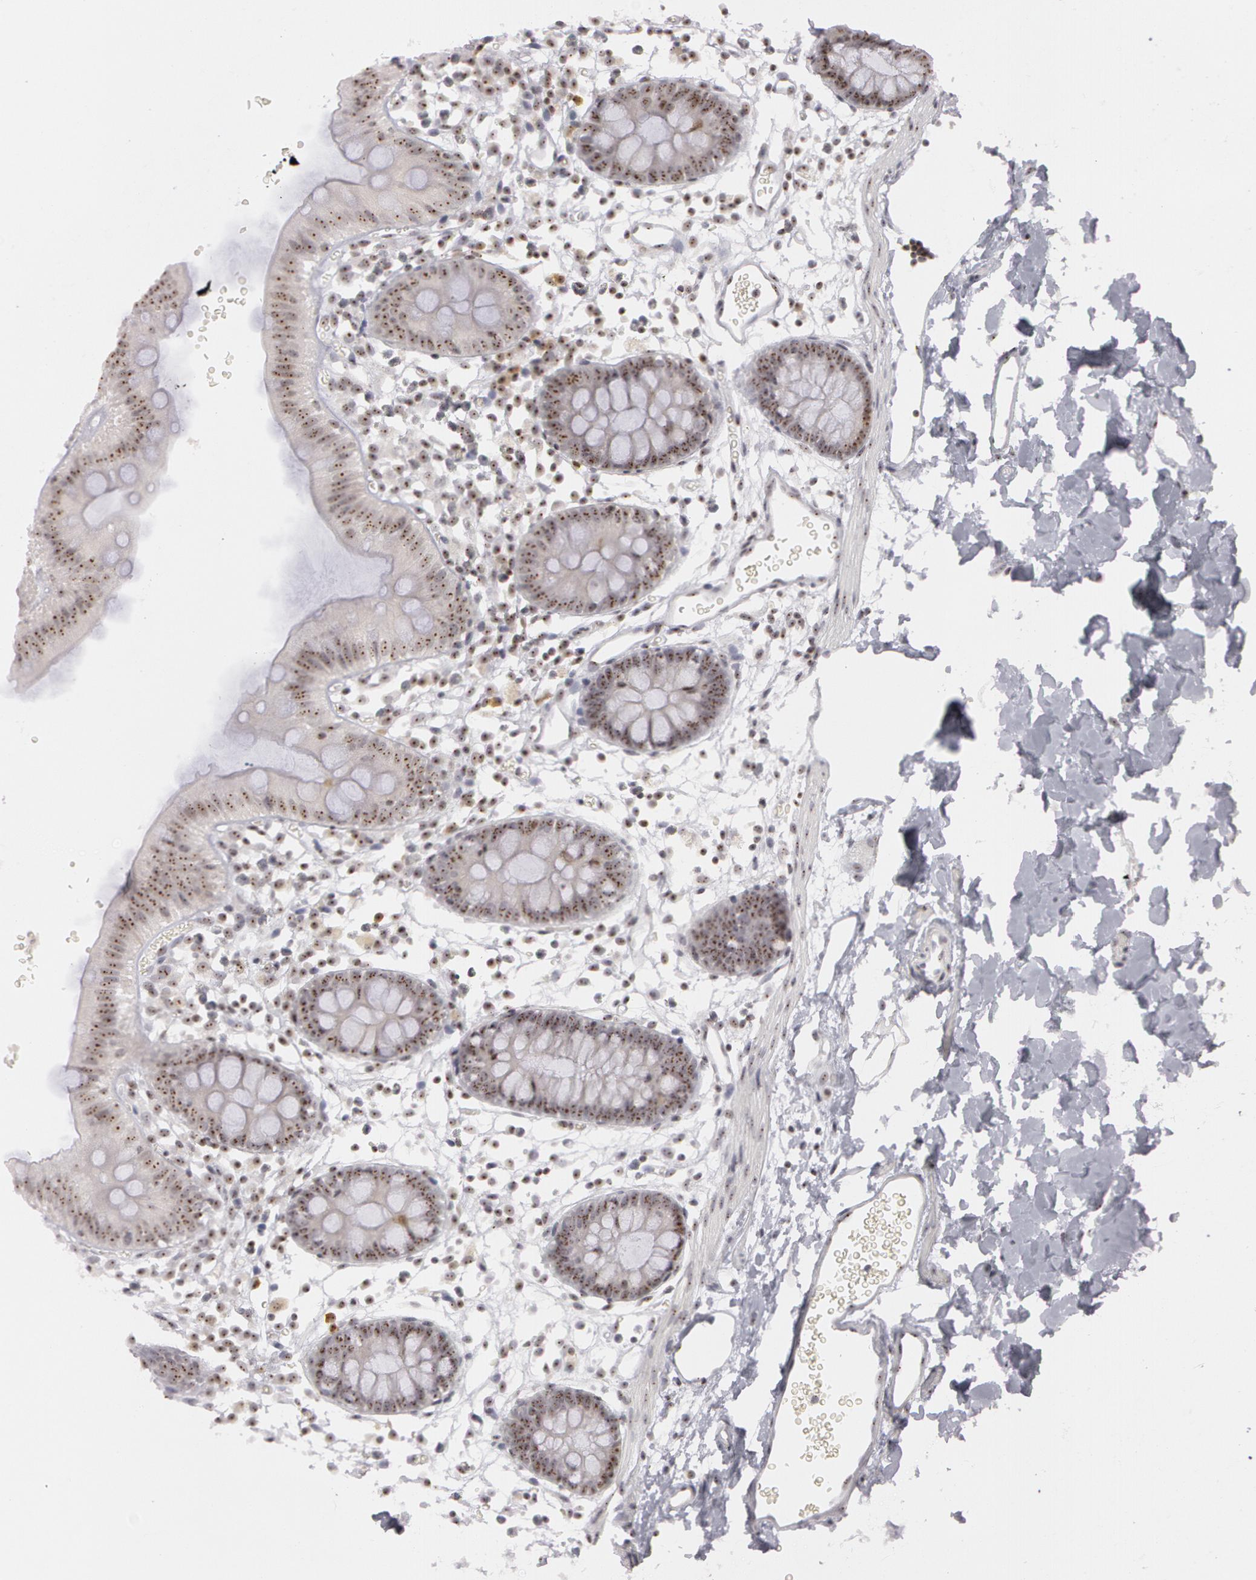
{"staining": {"intensity": "moderate", "quantity": ">75%", "location": "nuclear"}, "tissue": "colon", "cell_type": "Endothelial cells", "image_type": "normal", "snomed": [{"axis": "morphology", "description": "Normal tissue, NOS"}, {"axis": "topography", "description": "Colon"}], "caption": "Protein staining of normal colon exhibits moderate nuclear staining in about >75% of endothelial cells.", "gene": "FBL", "patient": {"sex": "male", "age": 14}}